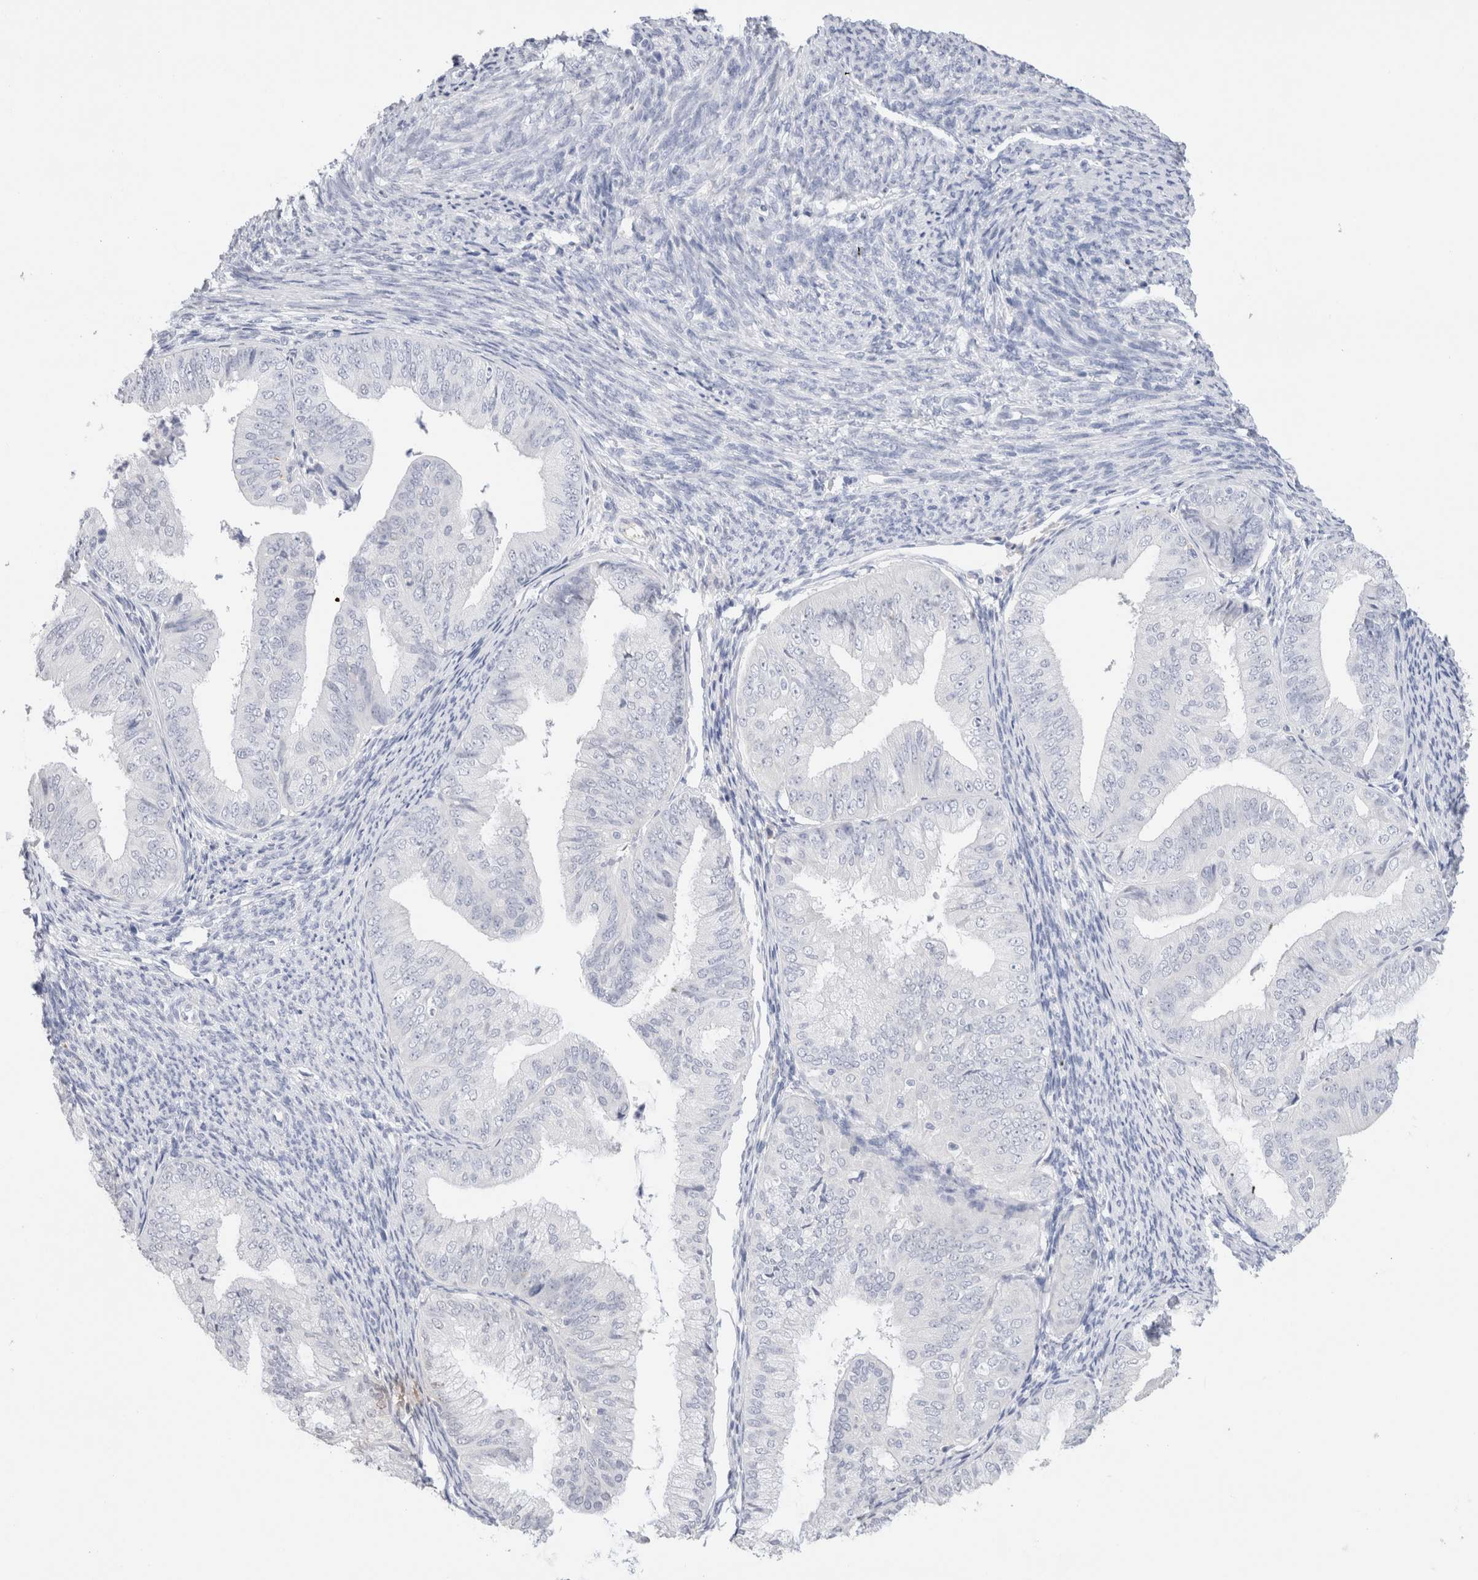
{"staining": {"intensity": "negative", "quantity": "none", "location": "none"}, "tissue": "endometrial cancer", "cell_type": "Tumor cells", "image_type": "cancer", "snomed": [{"axis": "morphology", "description": "Adenocarcinoma, NOS"}, {"axis": "topography", "description": "Endometrium"}], "caption": "Histopathology image shows no protein staining in tumor cells of endometrial cancer tissue.", "gene": "LAMP3", "patient": {"sex": "female", "age": 63}}